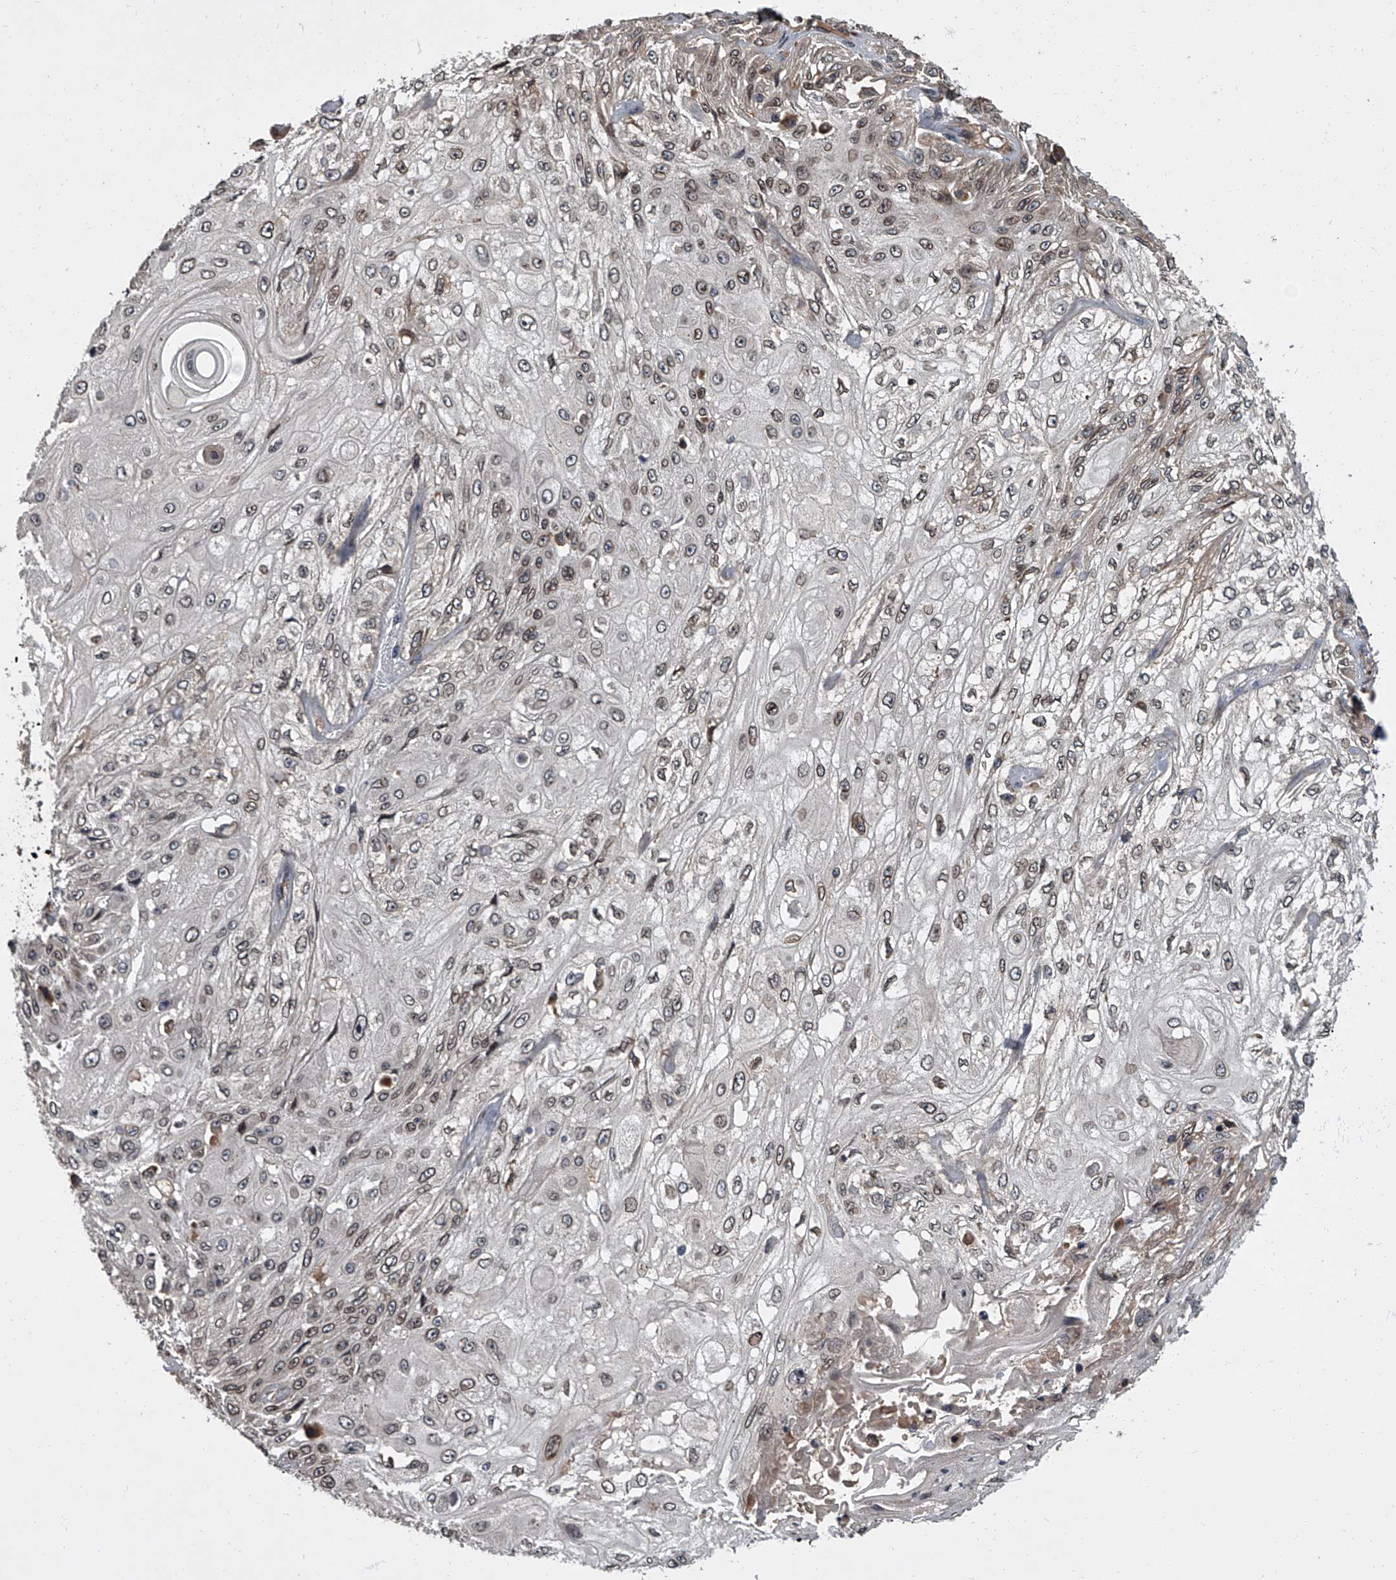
{"staining": {"intensity": "weak", "quantity": ">75%", "location": "cytoplasmic/membranous,nuclear"}, "tissue": "skin cancer", "cell_type": "Tumor cells", "image_type": "cancer", "snomed": [{"axis": "morphology", "description": "Squamous cell carcinoma, NOS"}, {"axis": "morphology", "description": "Squamous cell carcinoma, metastatic, NOS"}, {"axis": "topography", "description": "Skin"}, {"axis": "topography", "description": "Lymph node"}], "caption": "Immunohistochemistry (IHC) micrograph of human squamous cell carcinoma (skin) stained for a protein (brown), which demonstrates low levels of weak cytoplasmic/membranous and nuclear positivity in about >75% of tumor cells.", "gene": "LRRC8C", "patient": {"sex": "male", "age": 75}}